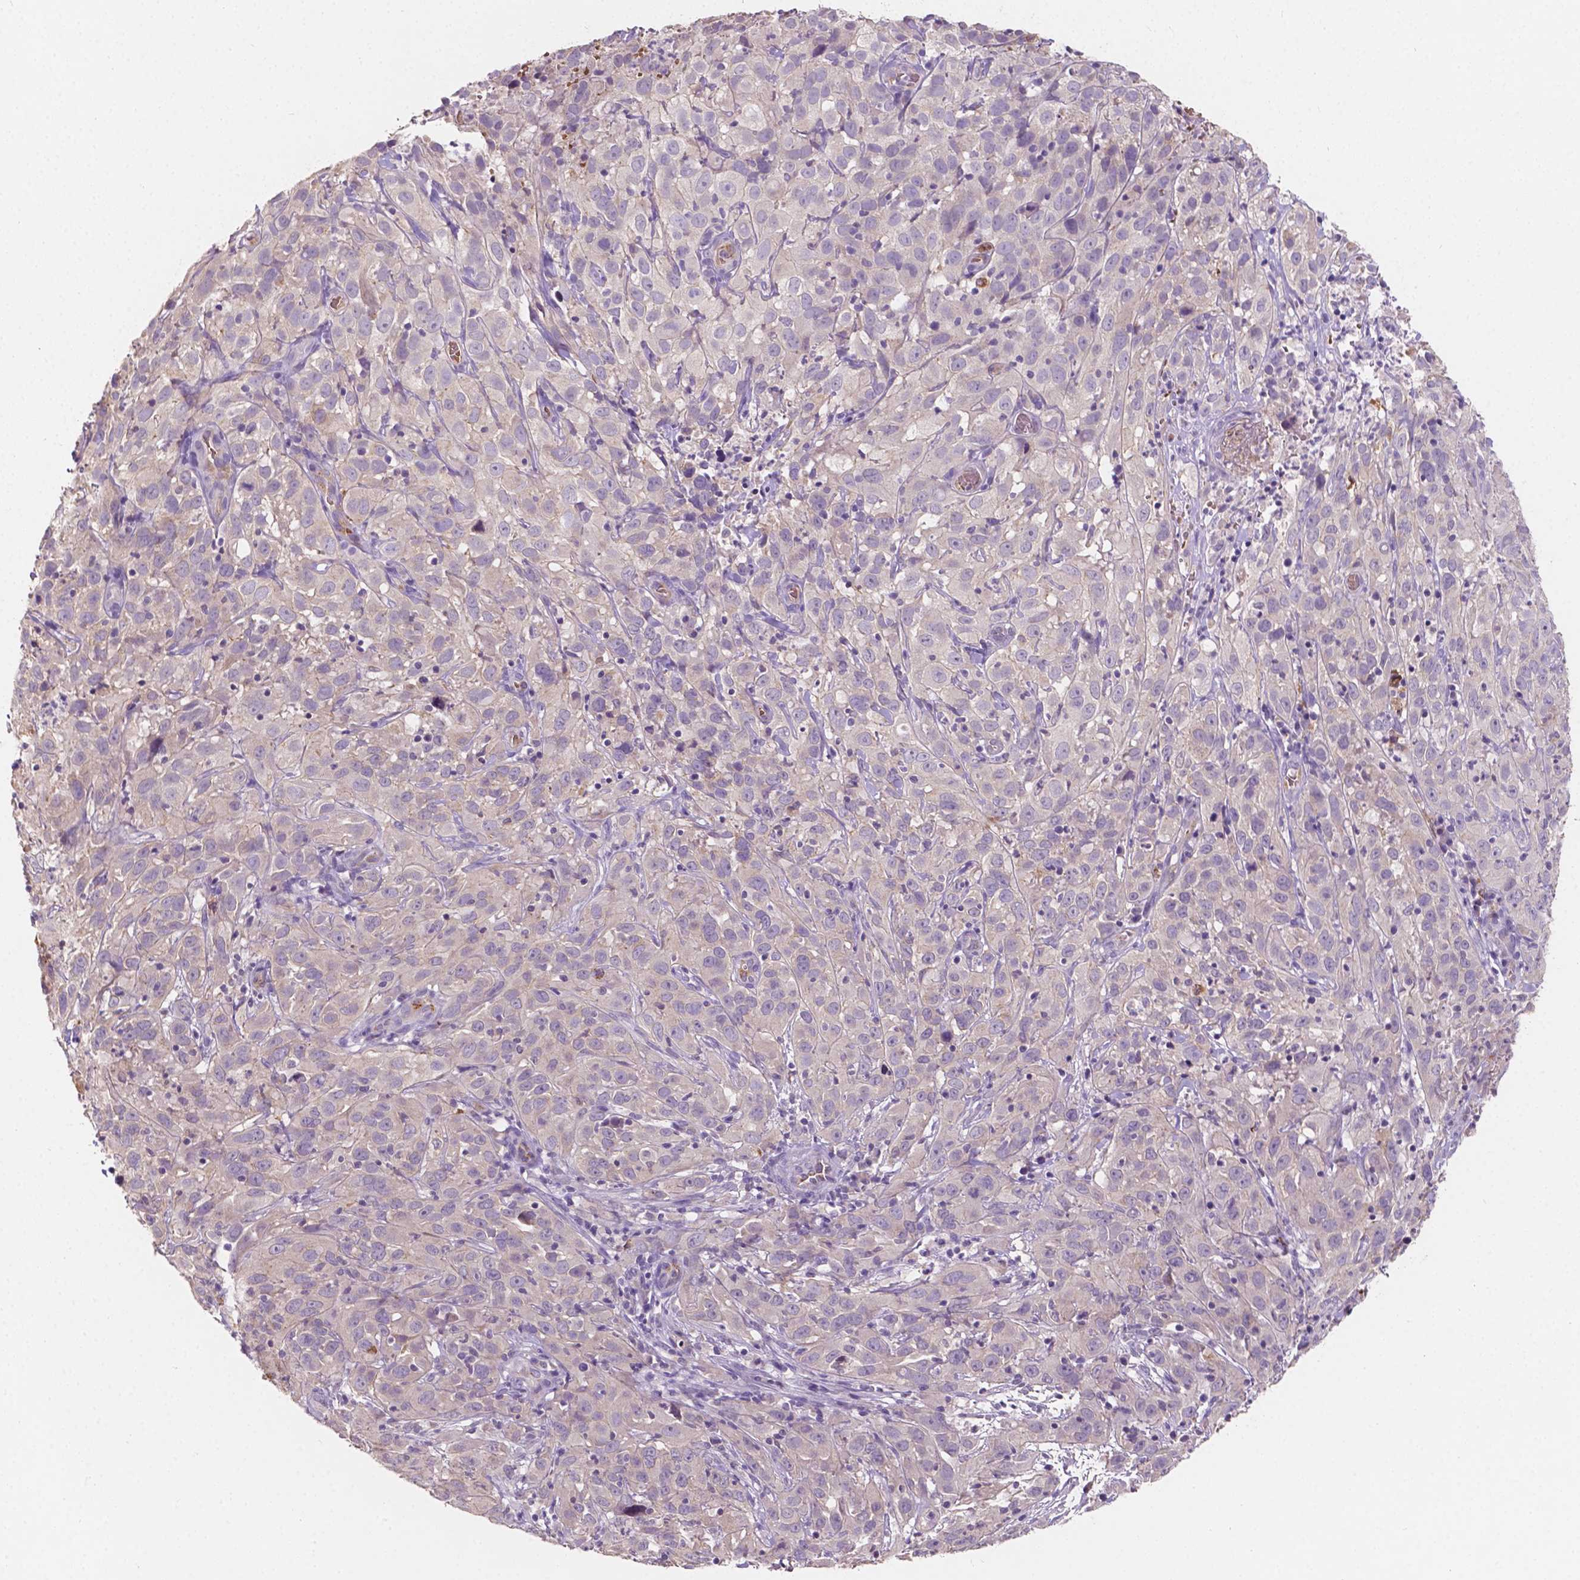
{"staining": {"intensity": "negative", "quantity": "none", "location": "none"}, "tissue": "cervical cancer", "cell_type": "Tumor cells", "image_type": "cancer", "snomed": [{"axis": "morphology", "description": "Squamous cell carcinoma, NOS"}, {"axis": "topography", "description": "Cervix"}], "caption": "This micrograph is of squamous cell carcinoma (cervical) stained with IHC to label a protein in brown with the nuclei are counter-stained blue. There is no expression in tumor cells.", "gene": "SLC22A4", "patient": {"sex": "female", "age": 32}}